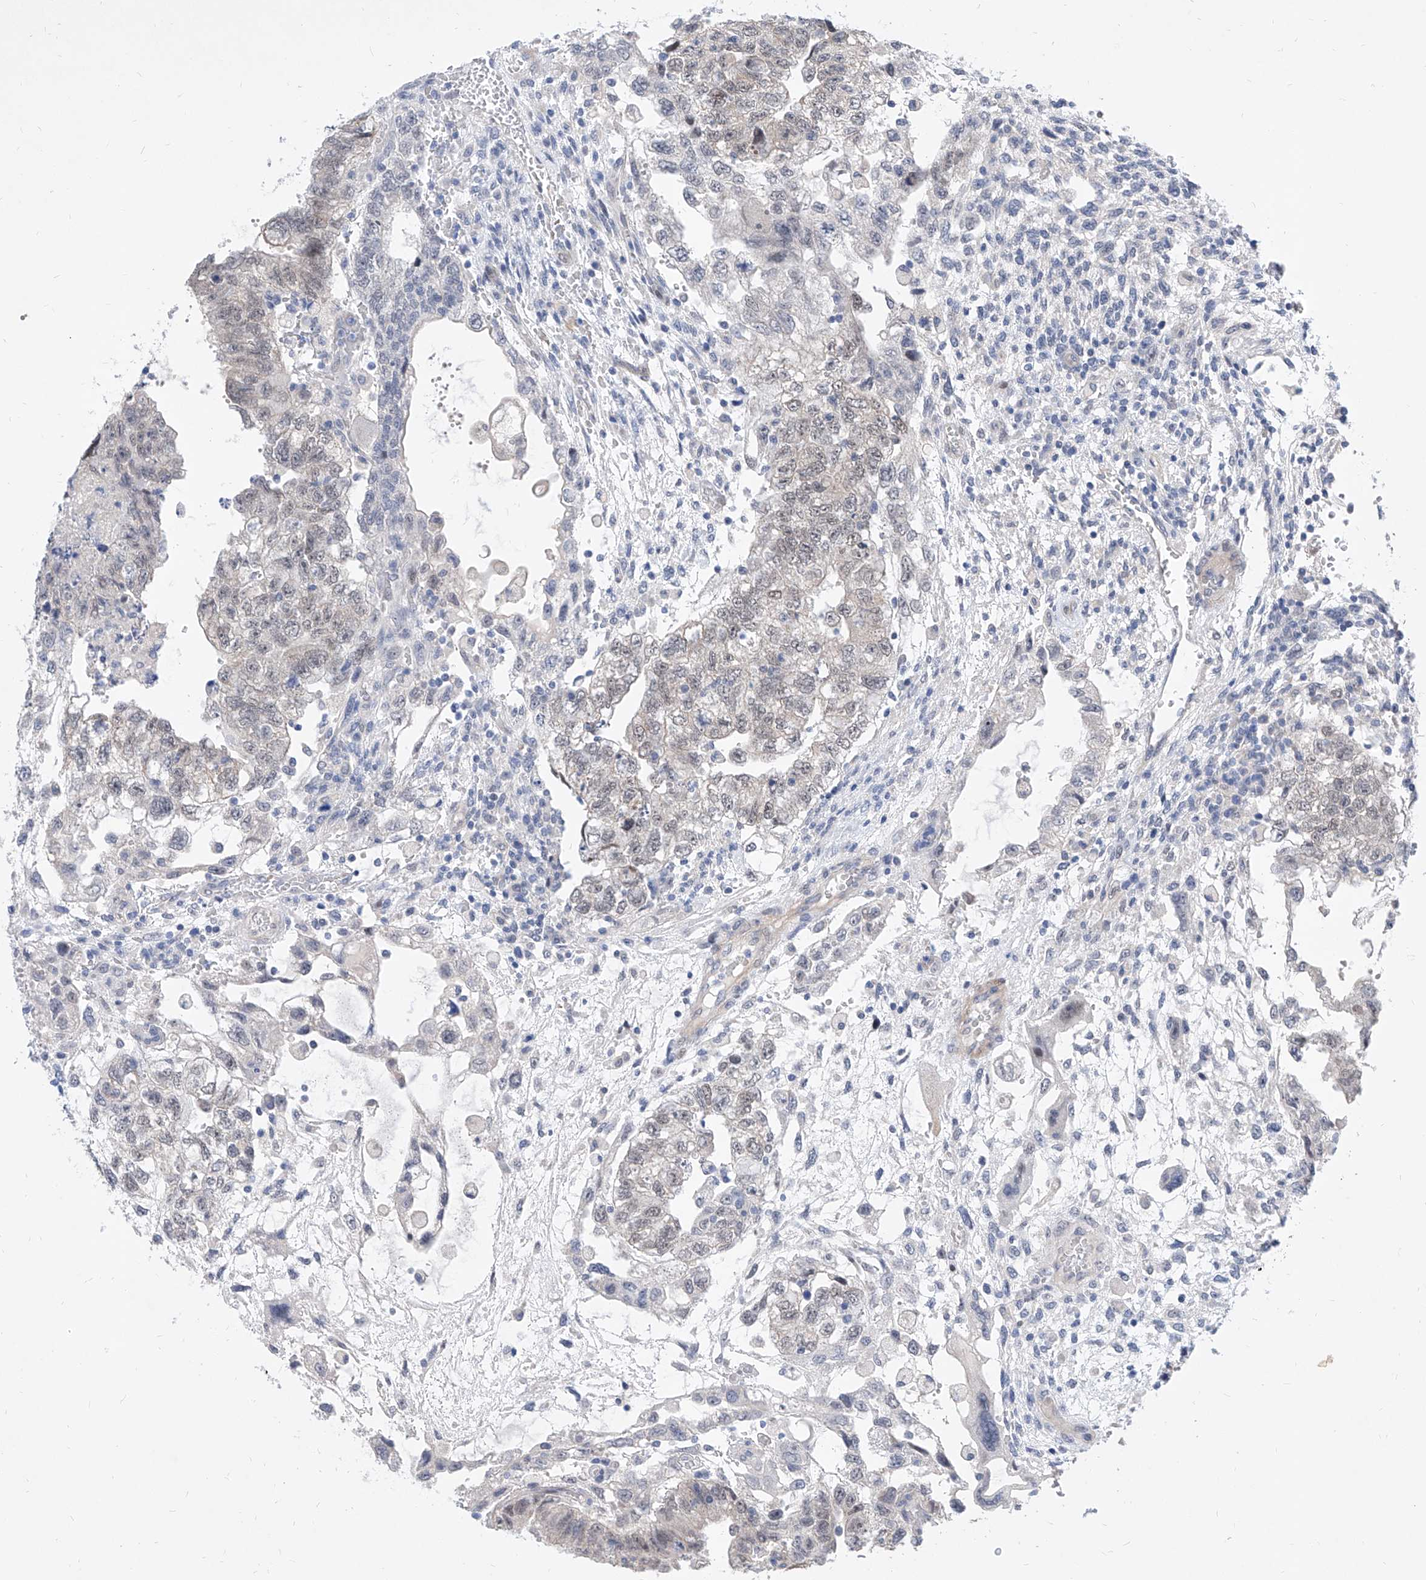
{"staining": {"intensity": "weak", "quantity": "25%-75%", "location": "nuclear"}, "tissue": "testis cancer", "cell_type": "Tumor cells", "image_type": "cancer", "snomed": [{"axis": "morphology", "description": "Carcinoma, Embryonal, NOS"}, {"axis": "topography", "description": "Testis"}], "caption": "Tumor cells reveal weak nuclear staining in approximately 25%-75% of cells in embryonal carcinoma (testis). The staining was performed using DAB (3,3'-diaminobenzidine) to visualize the protein expression in brown, while the nuclei were stained in blue with hematoxylin (Magnification: 20x).", "gene": "BPTF", "patient": {"sex": "male", "age": 36}}